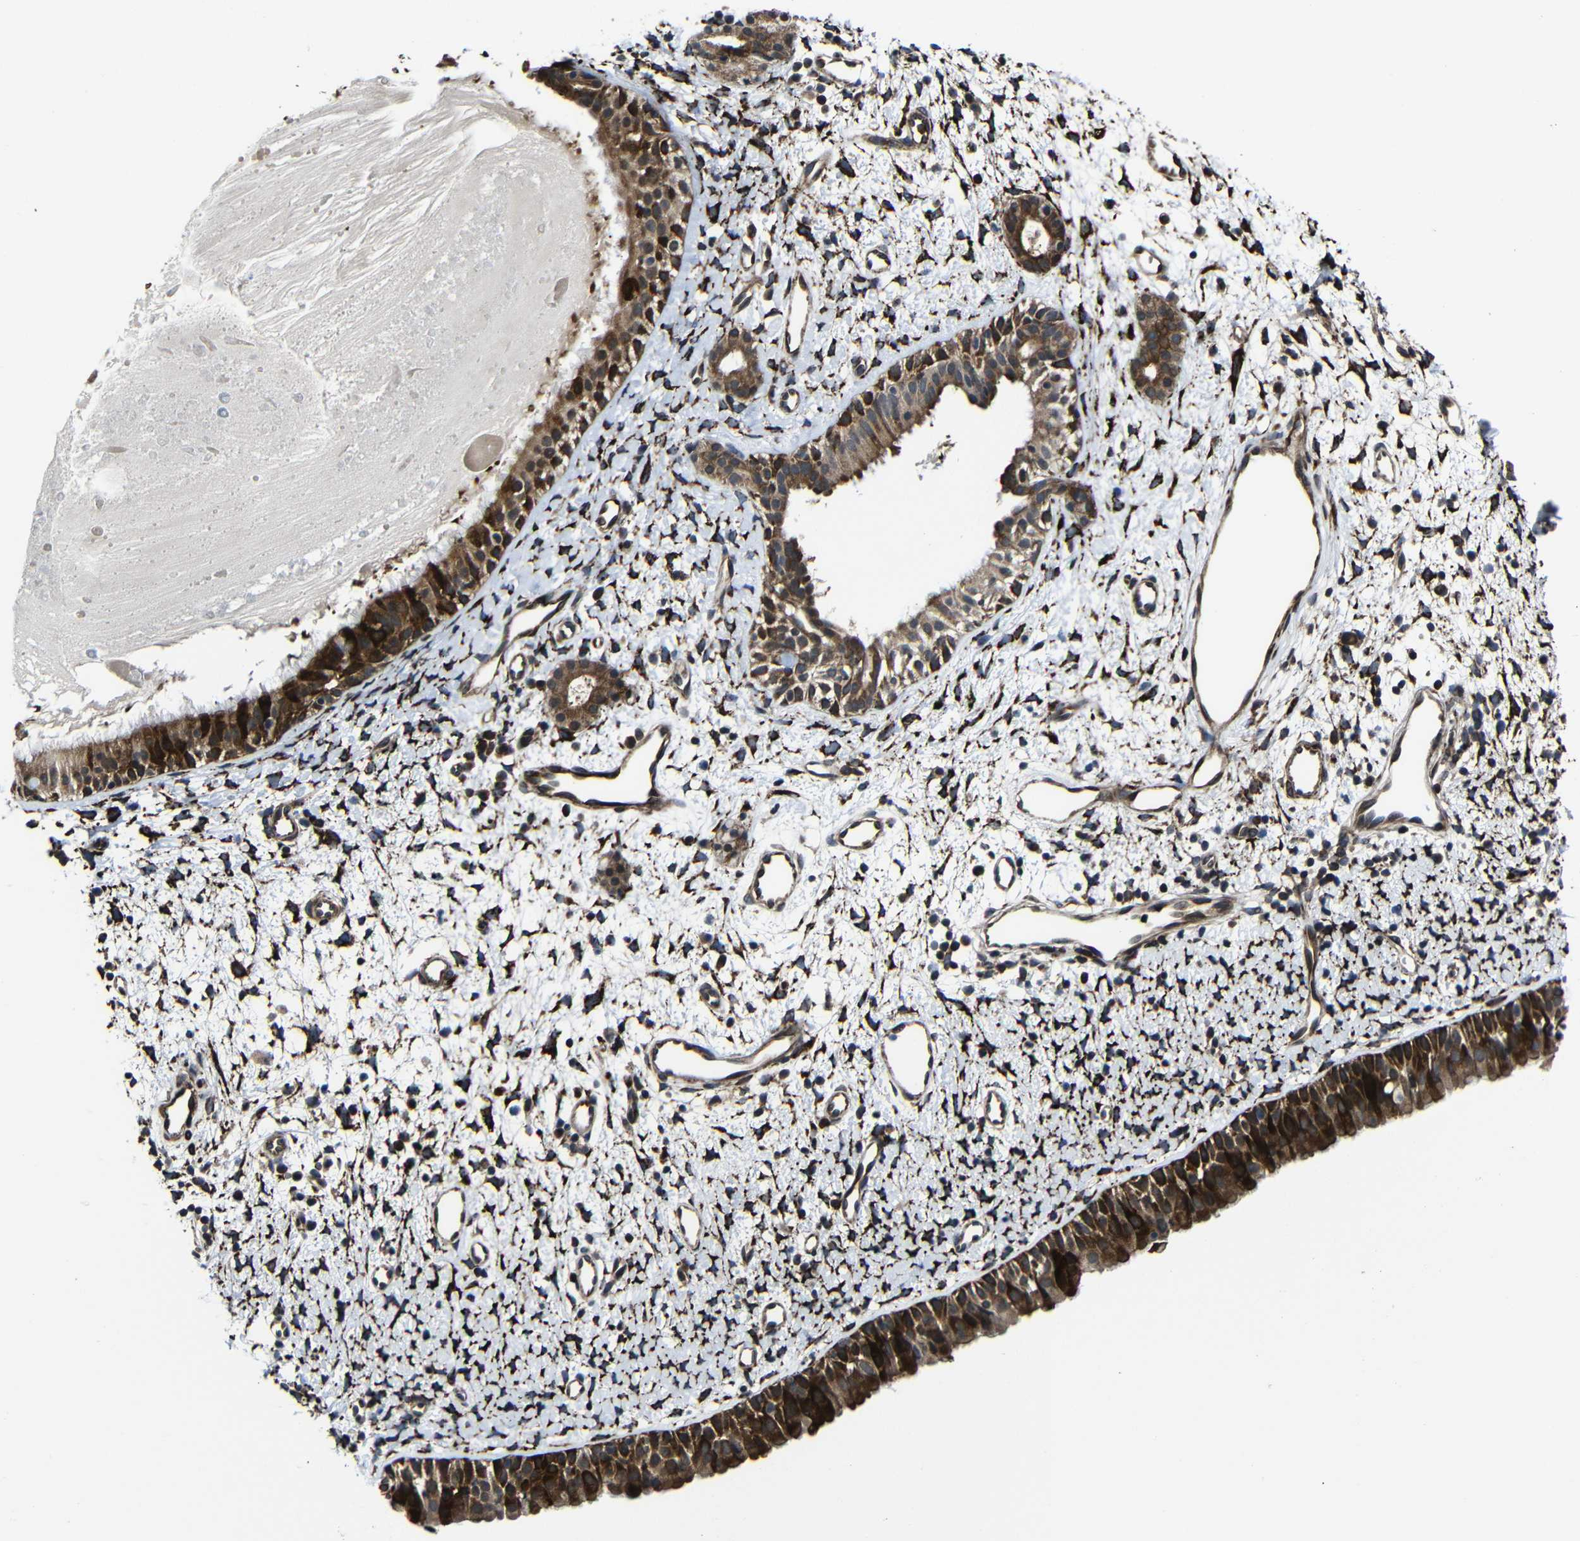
{"staining": {"intensity": "strong", "quantity": ">75%", "location": "cytoplasmic/membranous"}, "tissue": "nasopharynx", "cell_type": "Respiratory epithelial cells", "image_type": "normal", "snomed": [{"axis": "morphology", "description": "Normal tissue, NOS"}, {"axis": "topography", "description": "Nasopharynx"}], "caption": "IHC photomicrograph of normal human nasopharynx stained for a protein (brown), which displays high levels of strong cytoplasmic/membranous expression in approximately >75% of respiratory epithelial cells.", "gene": "KIAA0513", "patient": {"sex": "male", "age": 22}}